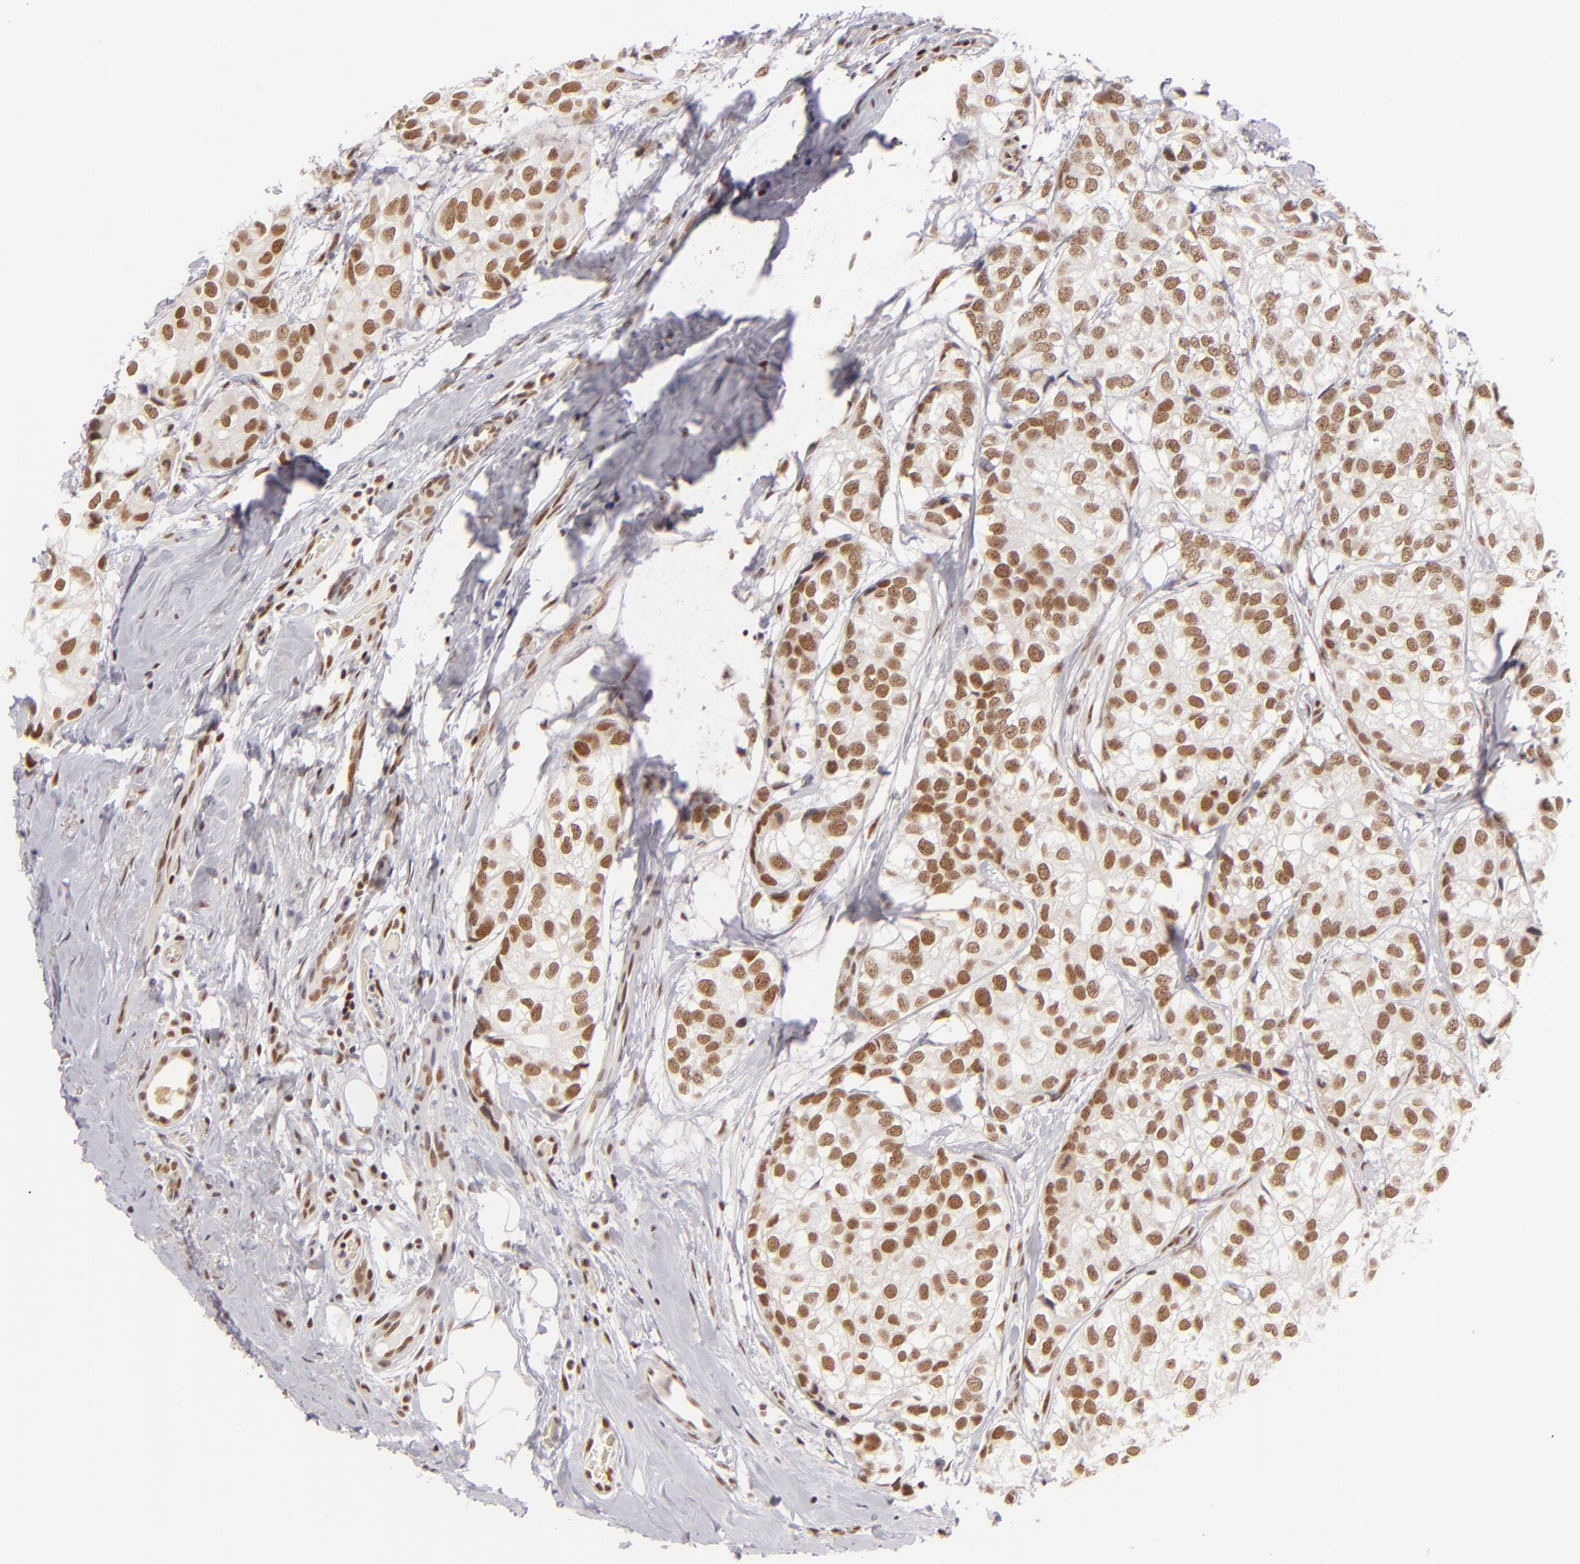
{"staining": {"intensity": "moderate", "quantity": ">75%", "location": "nuclear"}, "tissue": "breast cancer", "cell_type": "Tumor cells", "image_type": "cancer", "snomed": [{"axis": "morphology", "description": "Duct carcinoma"}, {"axis": "topography", "description": "Breast"}], "caption": "Breast infiltrating ductal carcinoma was stained to show a protein in brown. There is medium levels of moderate nuclear positivity in about >75% of tumor cells.", "gene": "DAXX", "patient": {"sex": "female", "age": 68}}